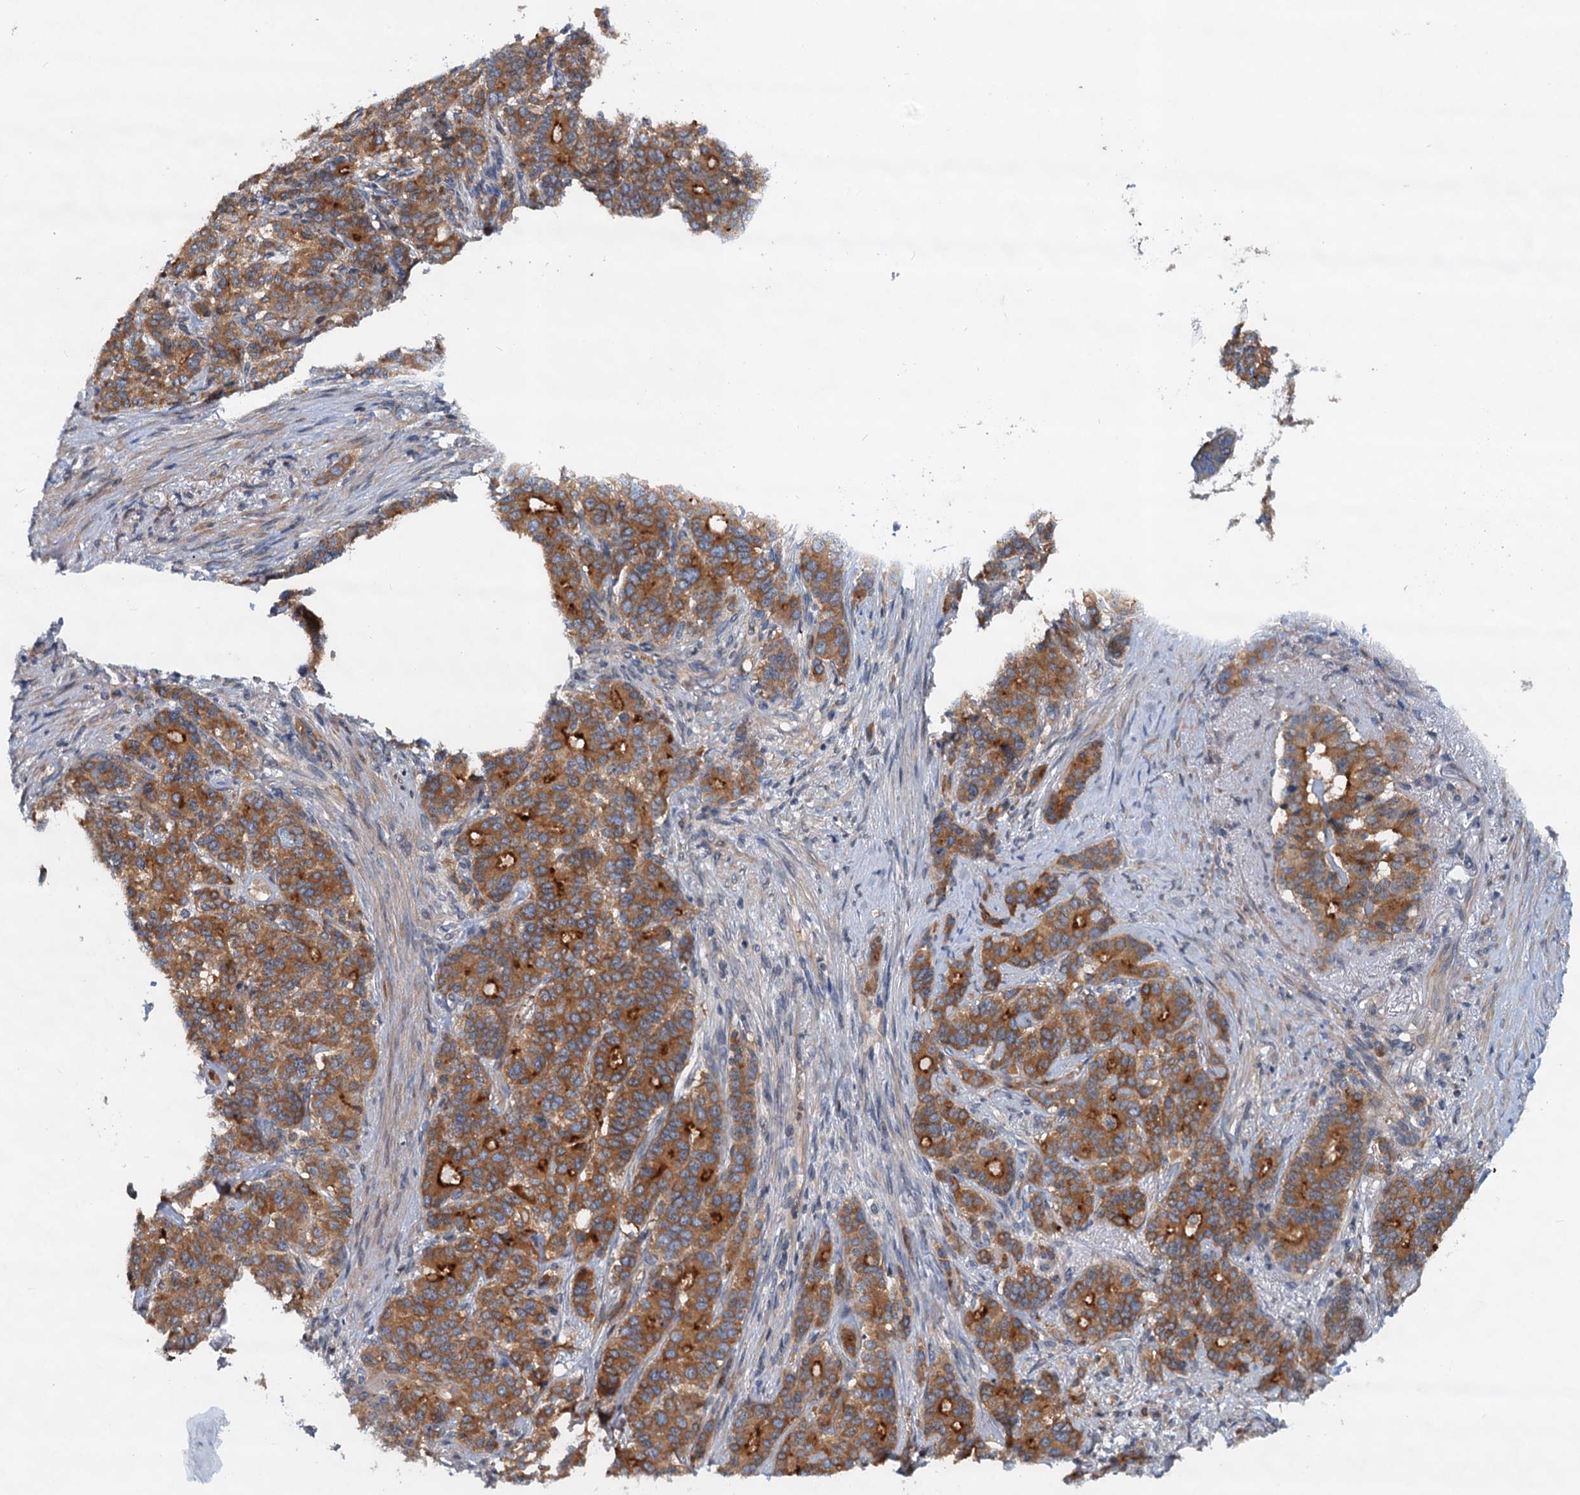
{"staining": {"intensity": "strong", "quantity": ">75%", "location": "cytoplasmic/membranous"}, "tissue": "pancreatic cancer", "cell_type": "Tumor cells", "image_type": "cancer", "snomed": [{"axis": "morphology", "description": "Adenocarcinoma, NOS"}, {"axis": "topography", "description": "Pancreas"}], "caption": "Human pancreatic adenocarcinoma stained with a protein marker exhibits strong staining in tumor cells.", "gene": "NBEA", "patient": {"sex": "female", "age": 74}}